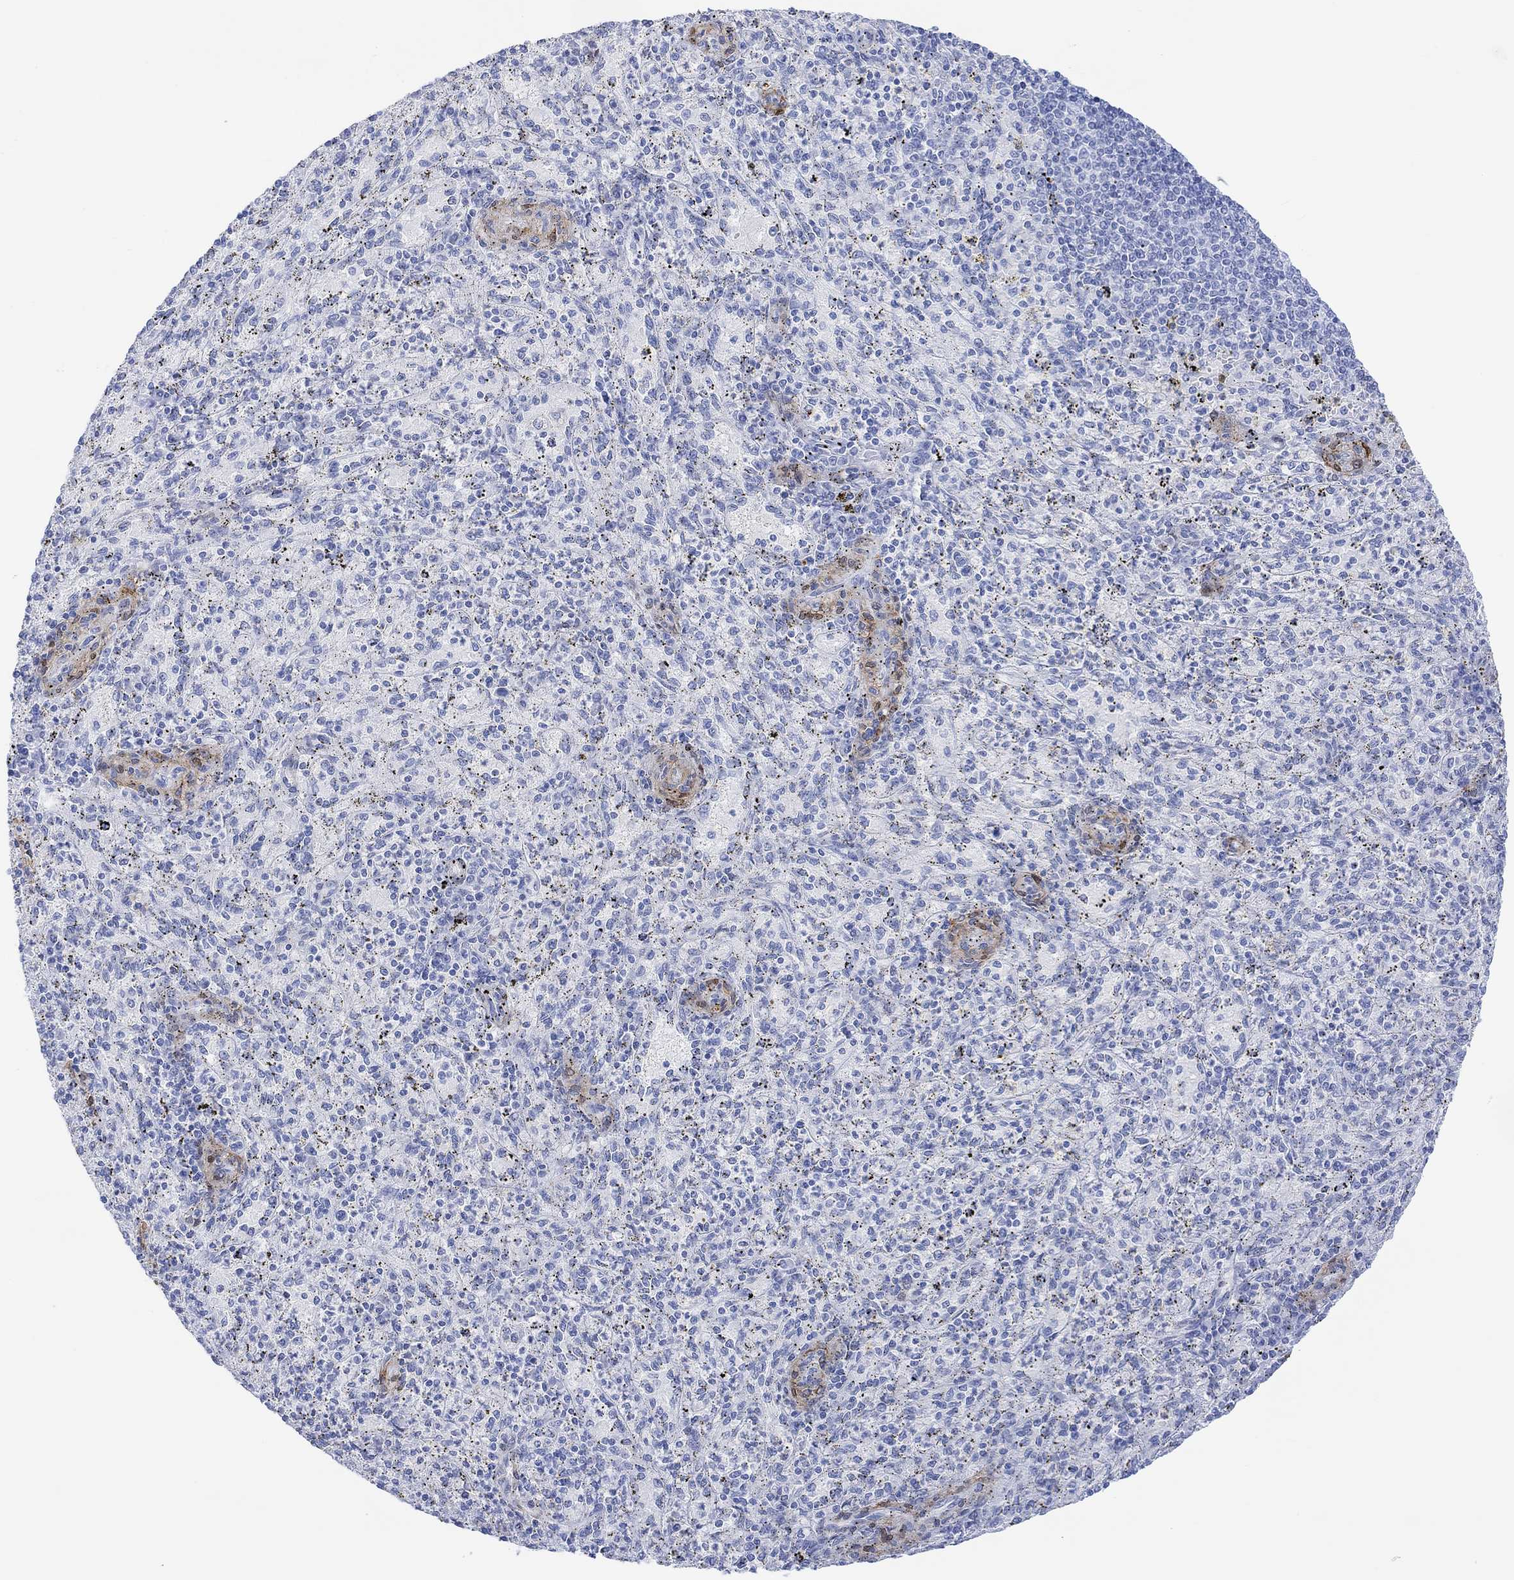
{"staining": {"intensity": "negative", "quantity": "none", "location": "none"}, "tissue": "spleen", "cell_type": "Cells in red pulp", "image_type": "normal", "snomed": [{"axis": "morphology", "description": "Normal tissue, NOS"}, {"axis": "topography", "description": "Spleen"}], "caption": "A histopathology image of spleen stained for a protein displays no brown staining in cells in red pulp.", "gene": "TPPP3", "patient": {"sex": "male", "age": 60}}